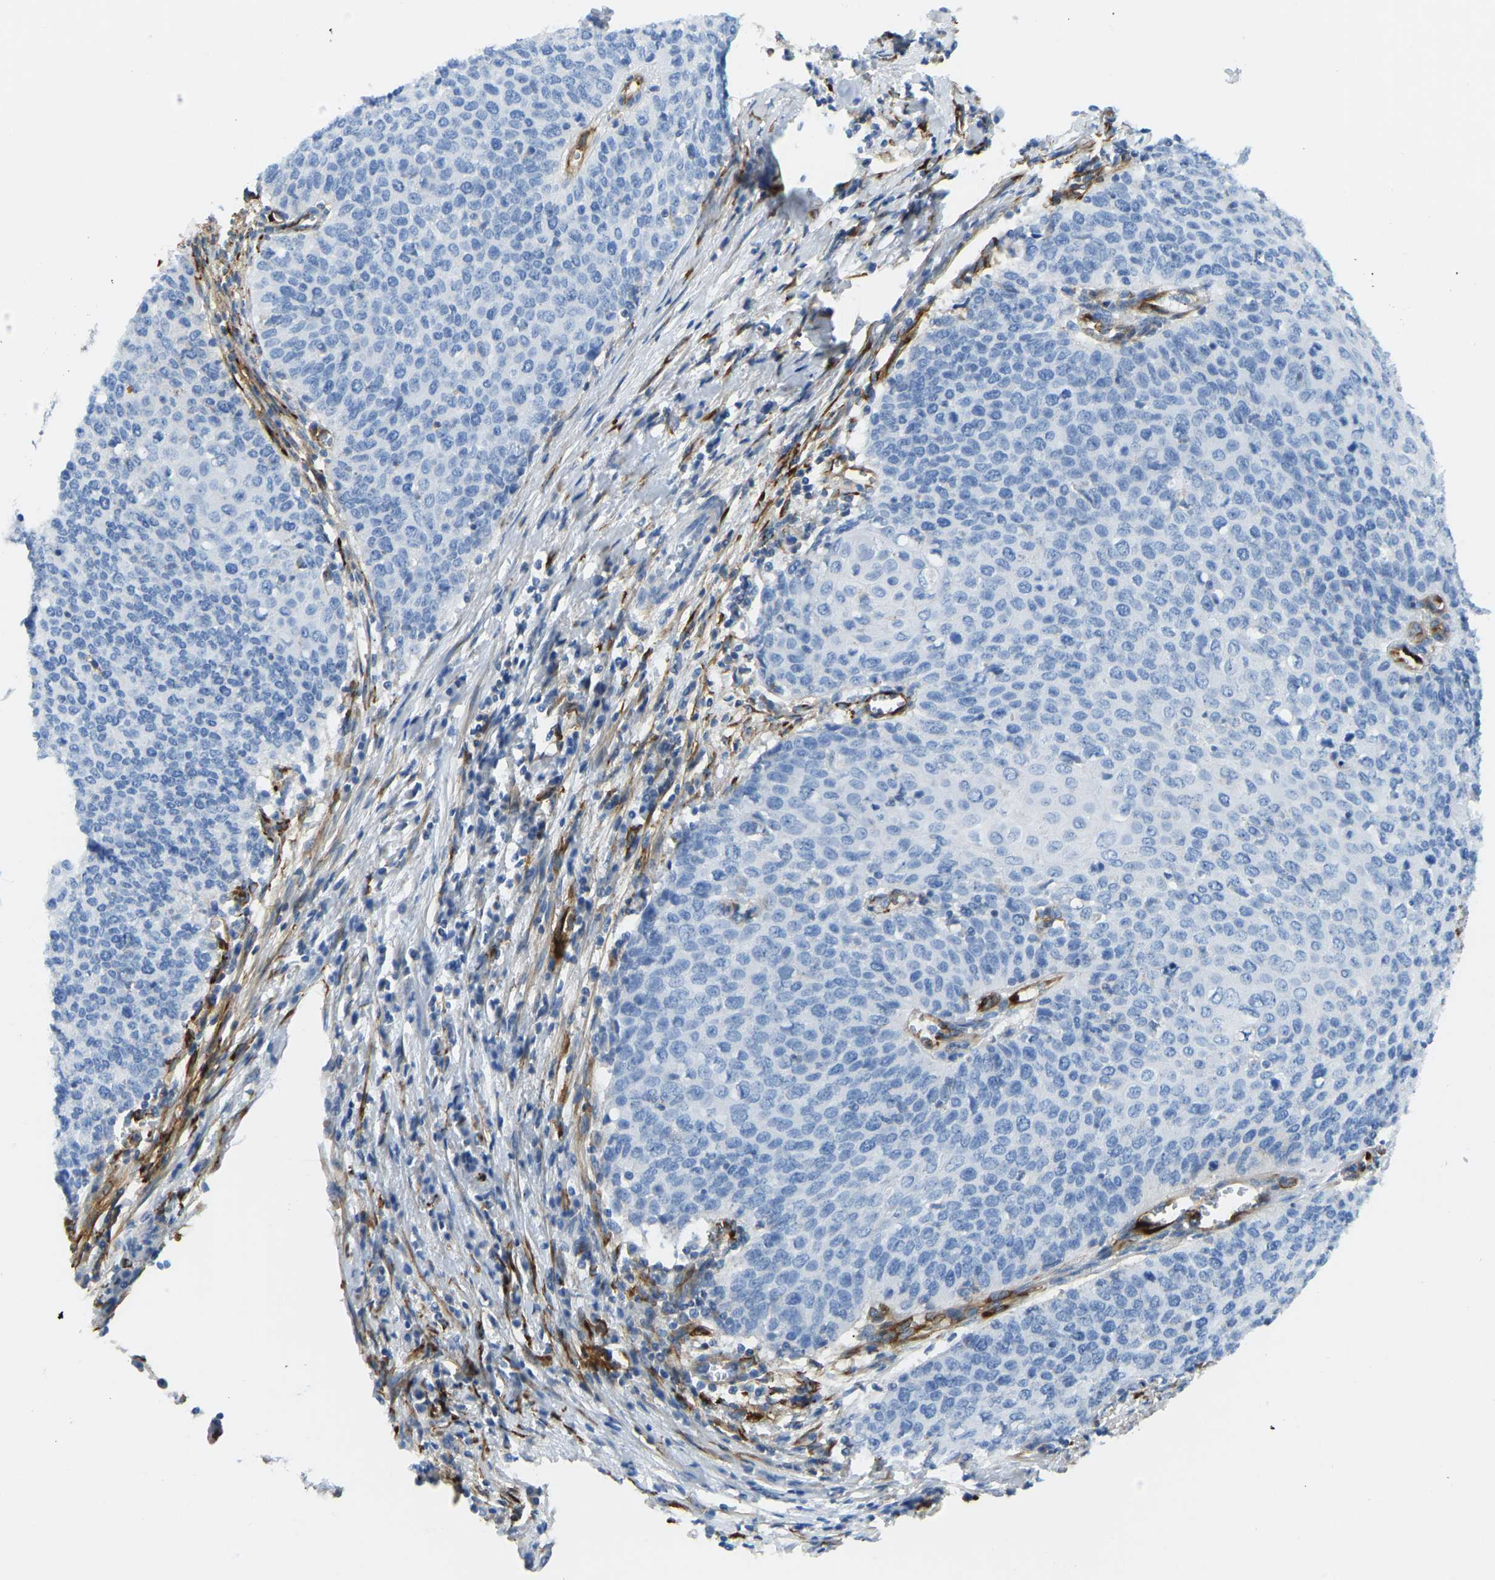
{"staining": {"intensity": "negative", "quantity": "none", "location": "none"}, "tissue": "cervical cancer", "cell_type": "Tumor cells", "image_type": "cancer", "snomed": [{"axis": "morphology", "description": "Squamous cell carcinoma, NOS"}, {"axis": "topography", "description": "Cervix"}], "caption": "High magnification brightfield microscopy of squamous cell carcinoma (cervical) stained with DAB (3,3'-diaminobenzidine) (brown) and counterstained with hematoxylin (blue): tumor cells show no significant staining.", "gene": "COL15A1", "patient": {"sex": "female", "age": 39}}